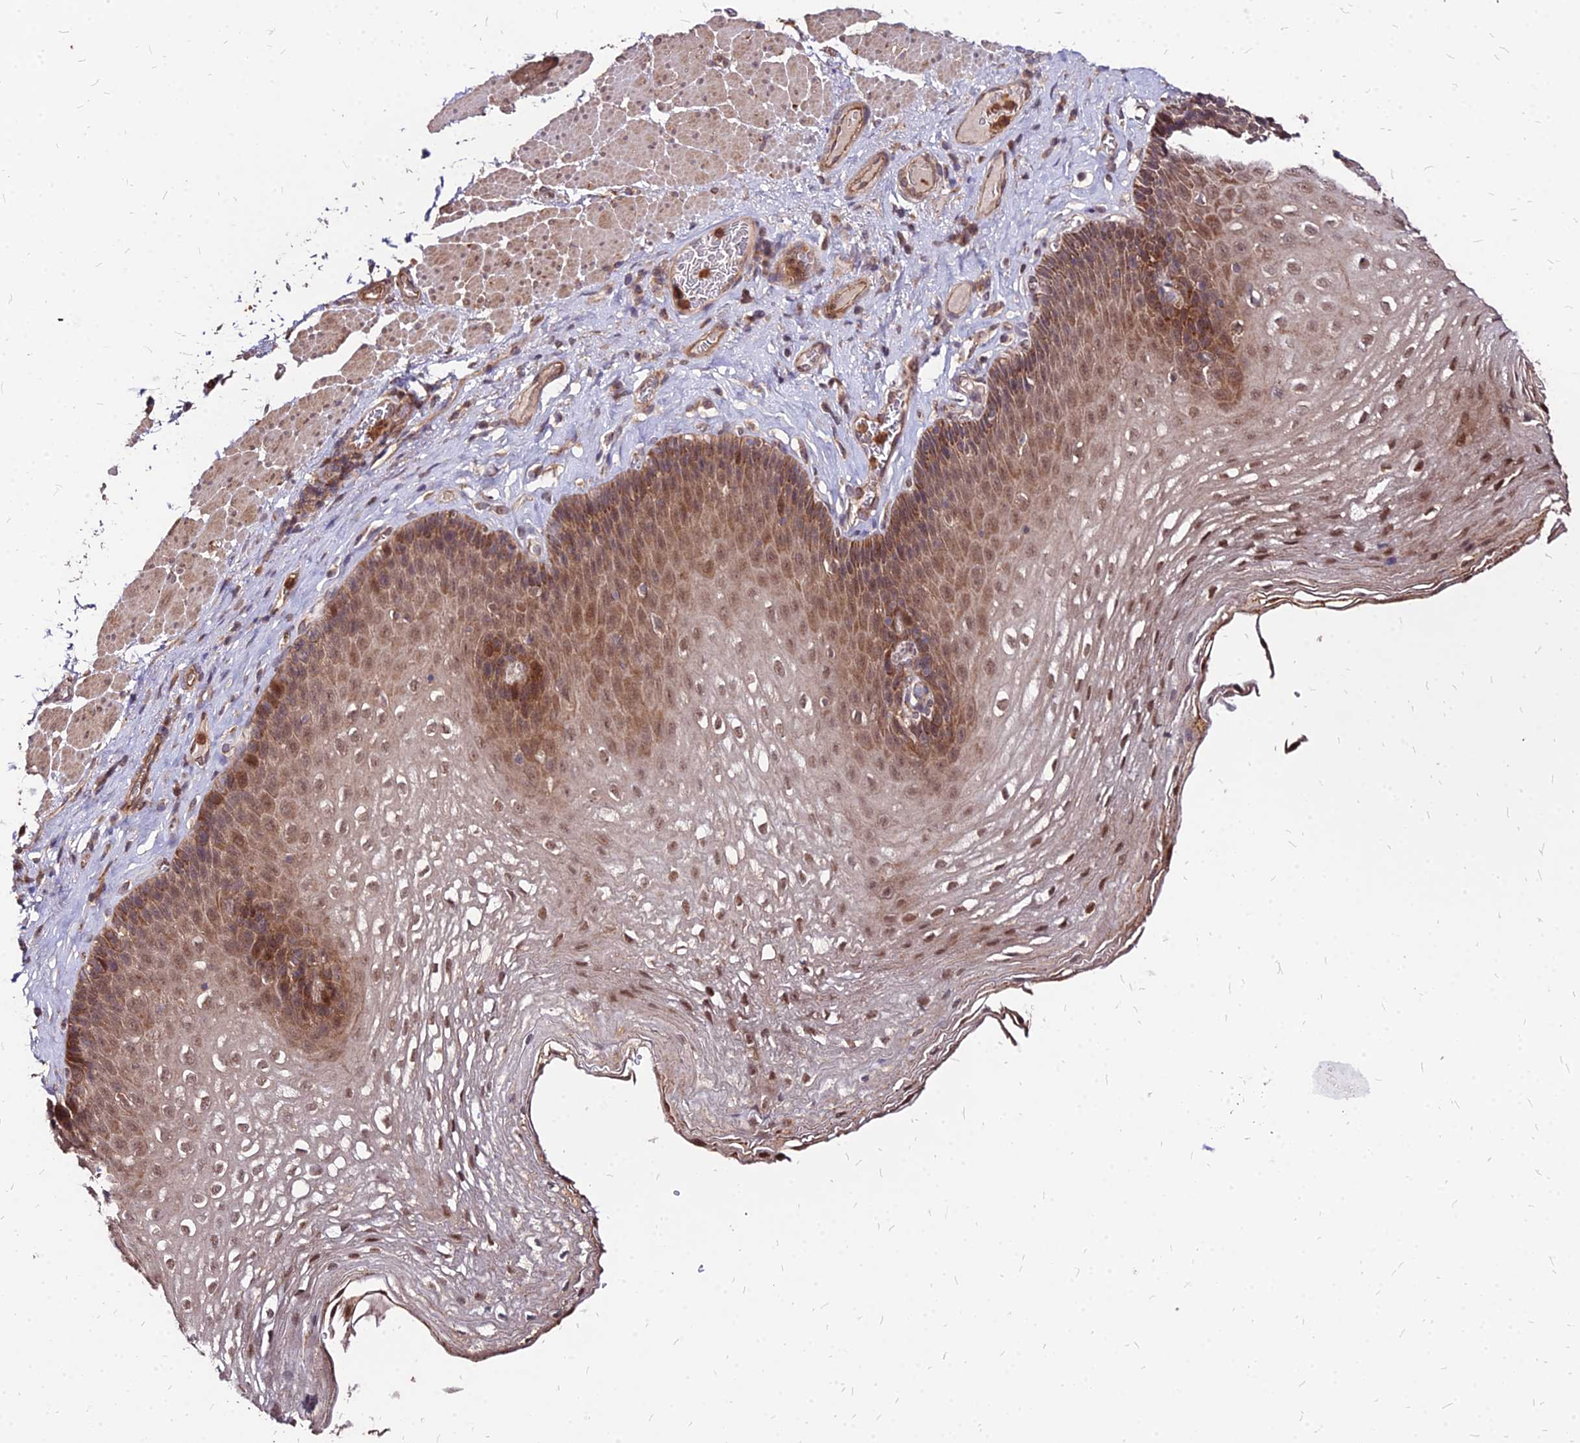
{"staining": {"intensity": "moderate", "quantity": ">75%", "location": "cytoplasmic/membranous,nuclear"}, "tissue": "esophagus", "cell_type": "Squamous epithelial cells", "image_type": "normal", "snomed": [{"axis": "morphology", "description": "Normal tissue, NOS"}, {"axis": "topography", "description": "Esophagus"}], "caption": "Moderate cytoplasmic/membranous,nuclear staining for a protein is appreciated in approximately >75% of squamous epithelial cells of unremarkable esophagus using IHC.", "gene": "APBA3", "patient": {"sex": "female", "age": 66}}